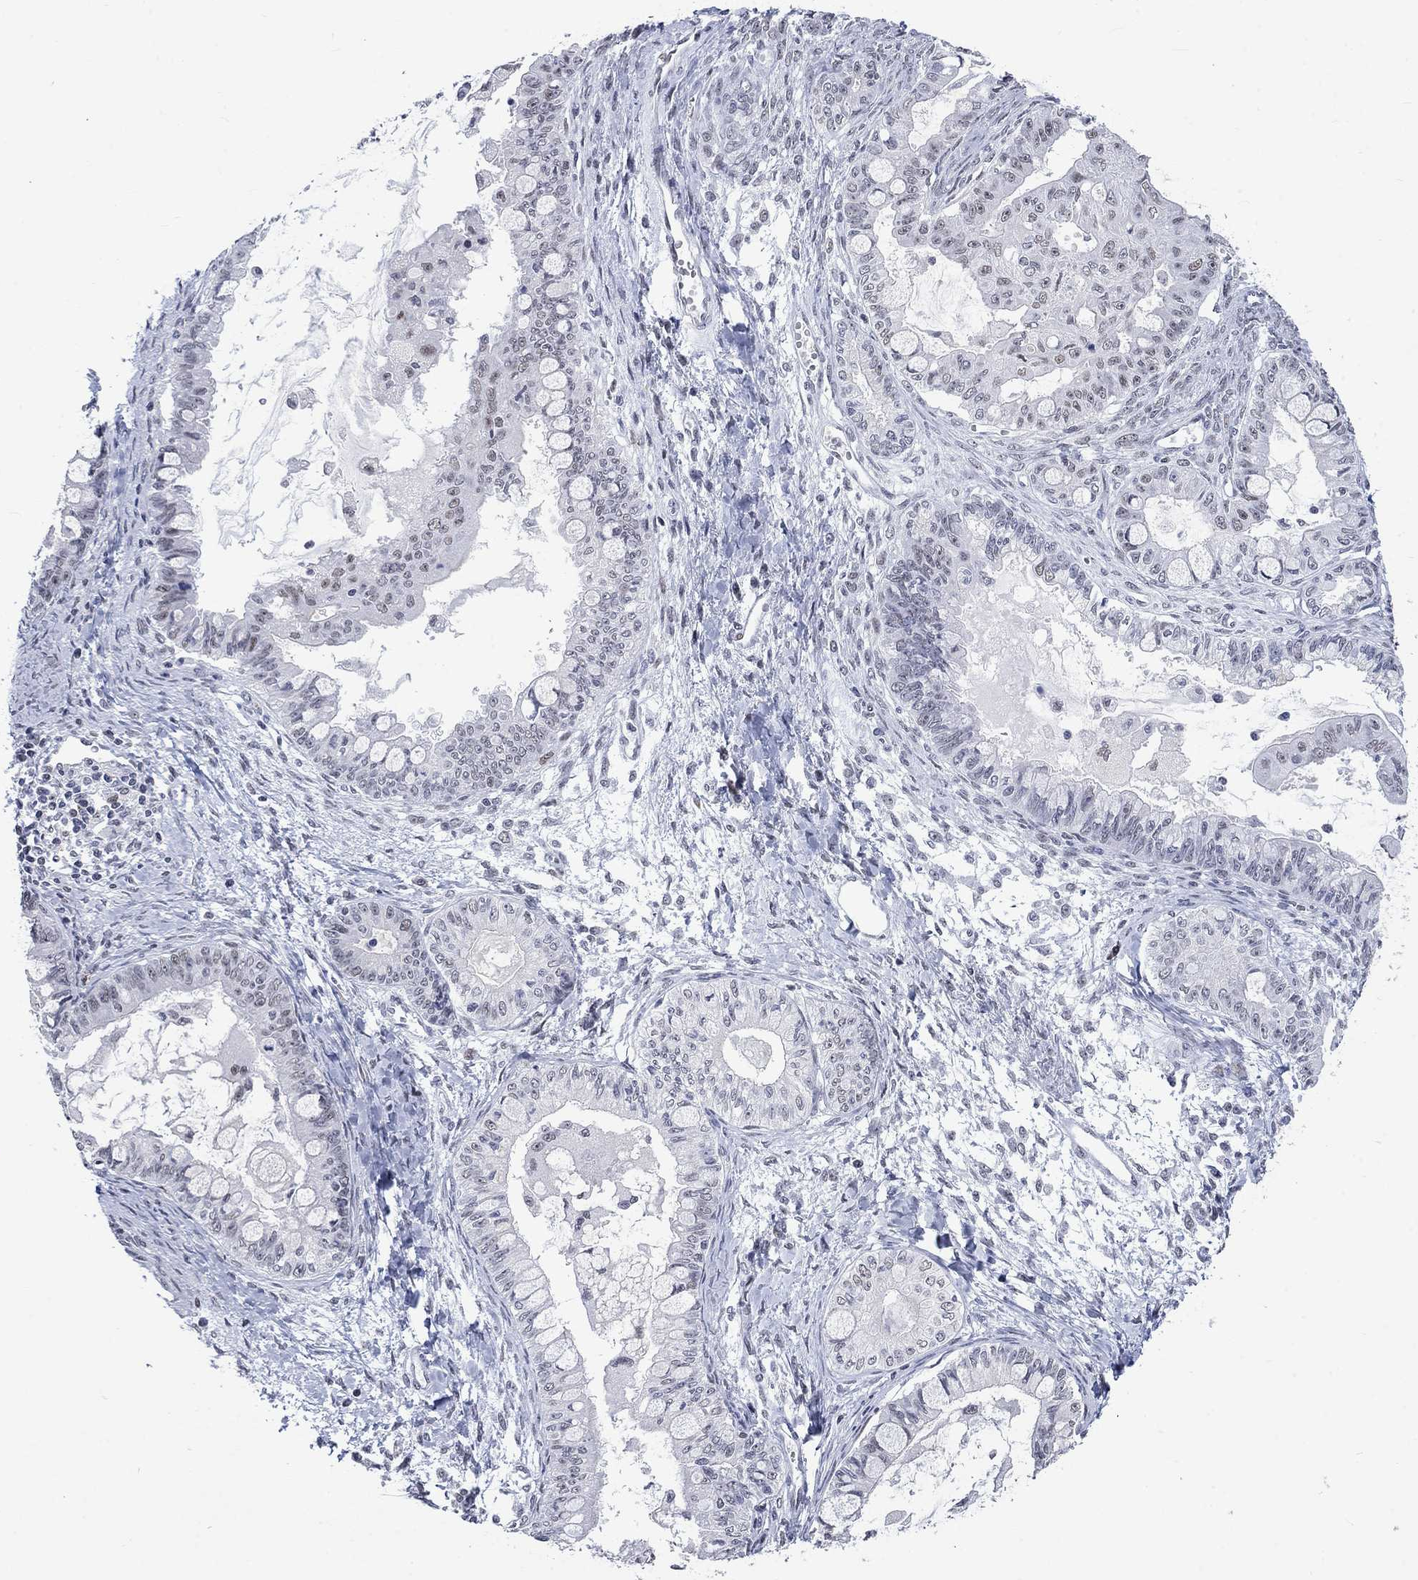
{"staining": {"intensity": "moderate", "quantity": "<25%", "location": "nuclear"}, "tissue": "ovarian cancer", "cell_type": "Tumor cells", "image_type": "cancer", "snomed": [{"axis": "morphology", "description": "Cystadenocarcinoma, mucinous, NOS"}, {"axis": "topography", "description": "Ovary"}], "caption": "Human ovarian cancer stained with a protein marker shows moderate staining in tumor cells.", "gene": "HCFC1", "patient": {"sex": "female", "age": 63}}